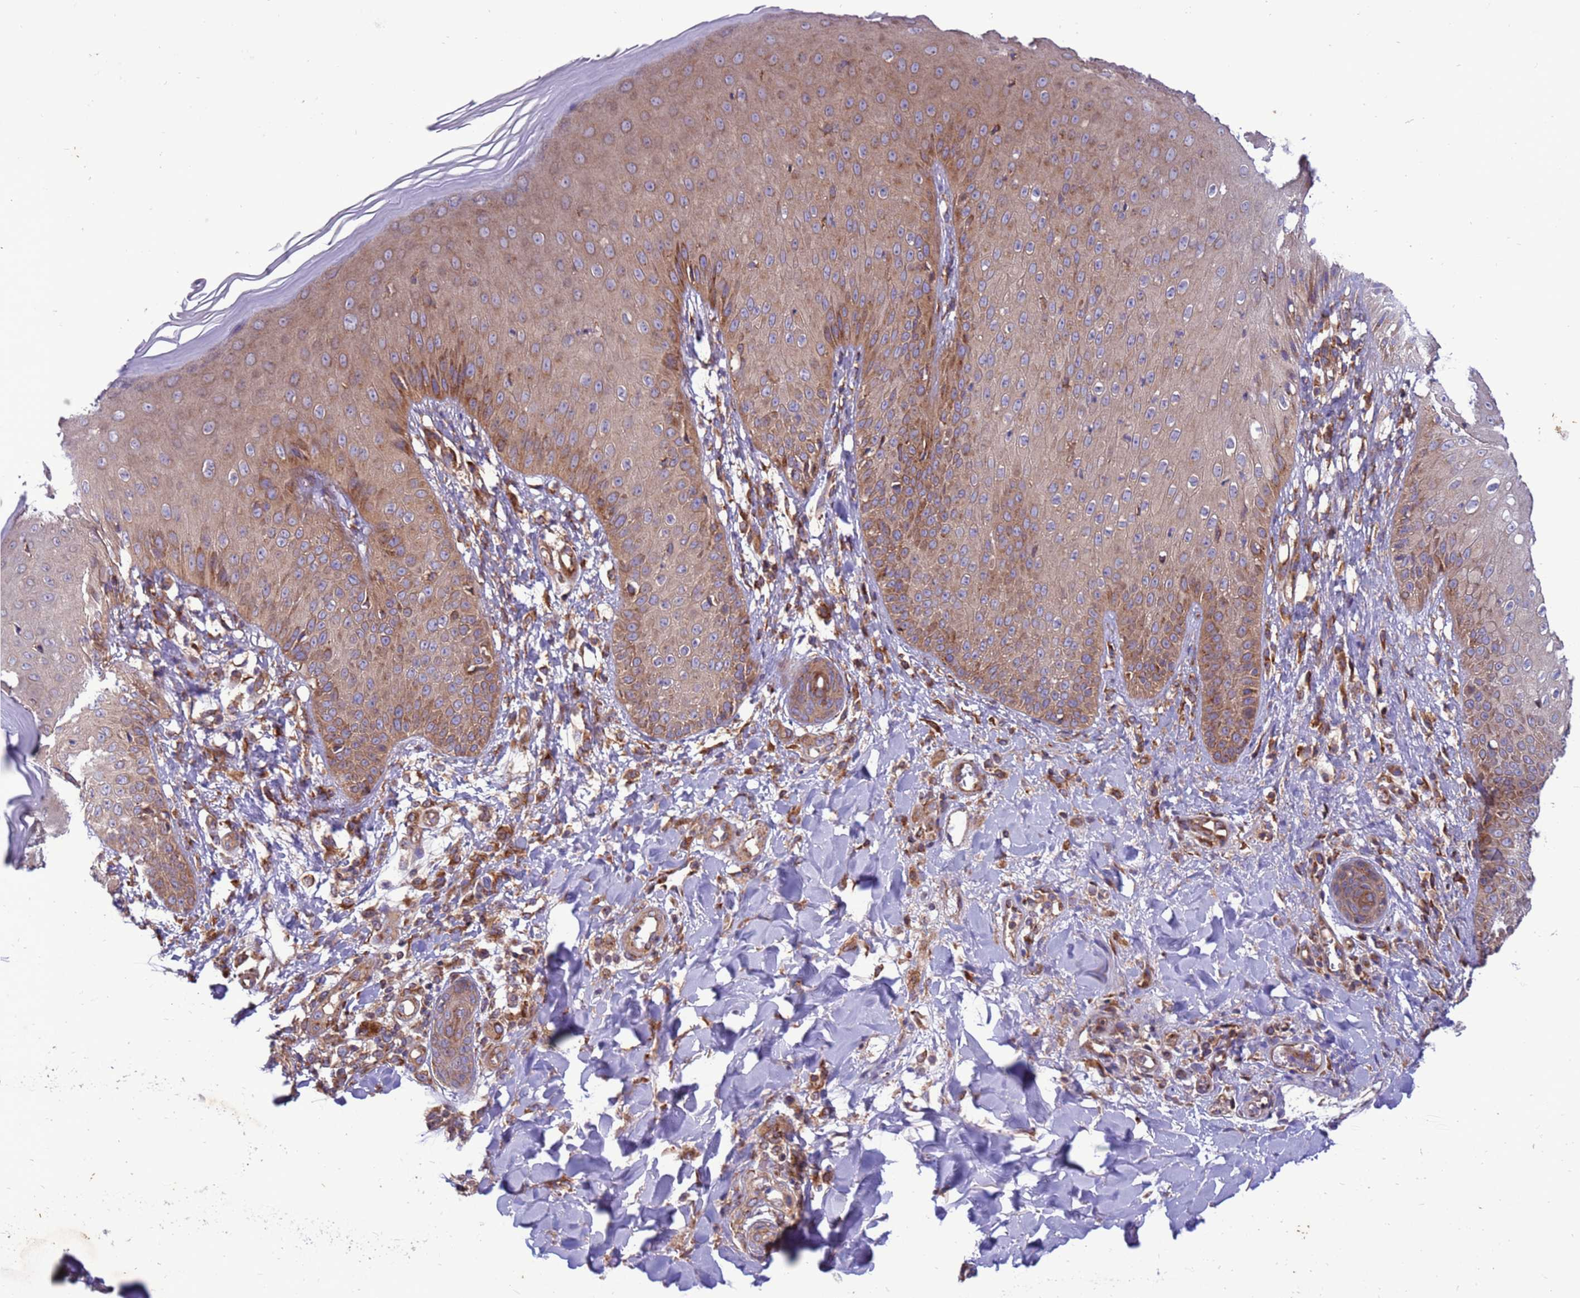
{"staining": {"intensity": "moderate", "quantity": "25%-75%", "location": "cytoplasmic/membranous"}, "tissue": "skin", "cell_type": "Epidermal cells", "image_type": "normal", "snomed": [{"axis": "morphology", "description": "Normal tissue, NOS"}, {"axis": "morphology", "description": "Inflammation, NOS"}, {"axis": "topography", "description": "Soft tissue"}, {"axis": "topography", "description": "Anal"}], "caption": "Brown immunohistochemical staining in normal human skin shows moderate cytoplasmic/membranous staining in about 25%-75% of epidermal cells.", "gene": "ZC3HAV1", "patient": {"sex": "female", "age": 15}}